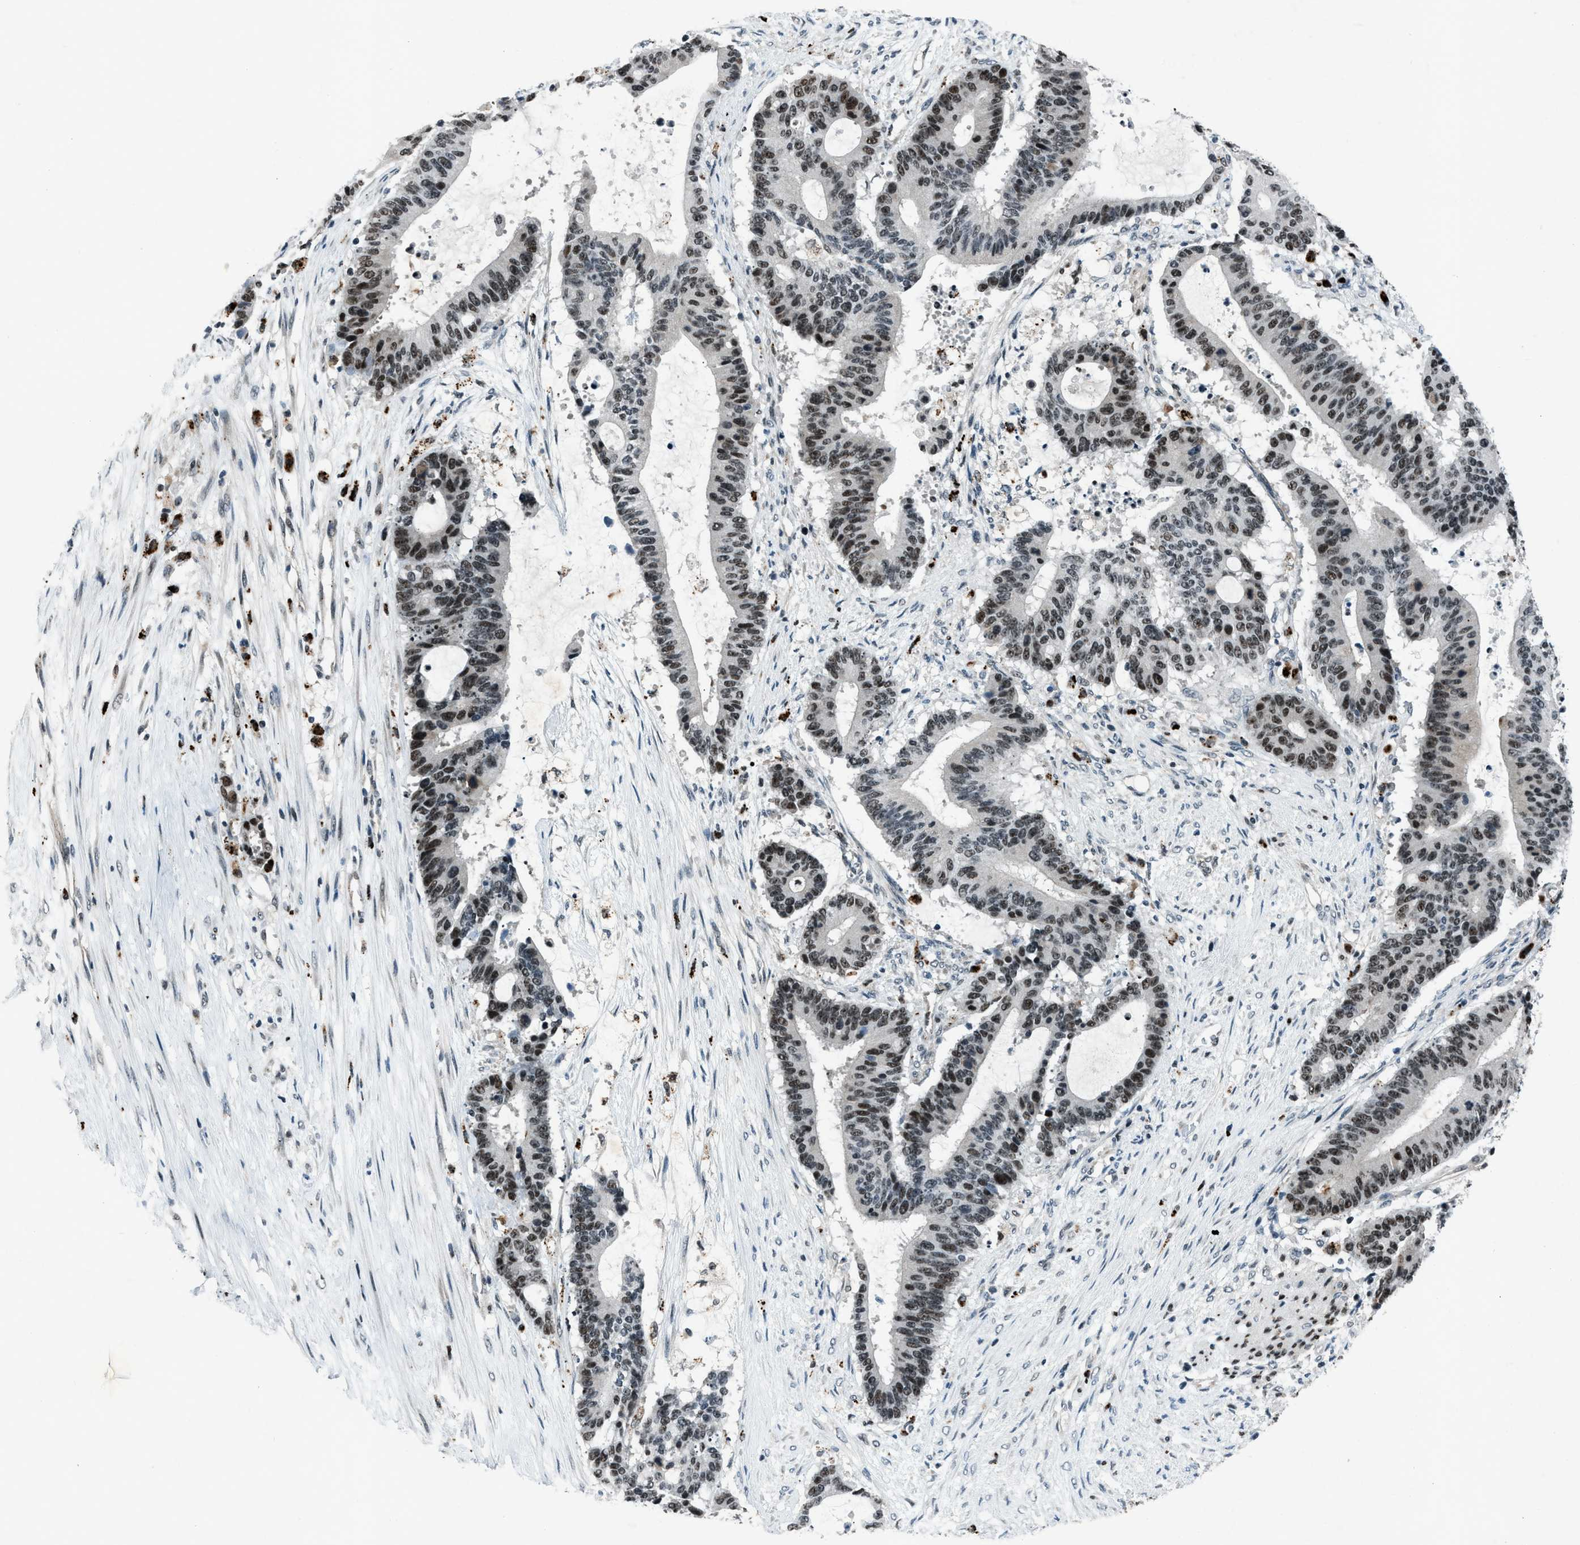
{"staining": {"intensity": "moderate", "quantity": ">75%", "location": "nuclear"}, "tissue": "liver cancer", "cell_type": "Tumor cells", "image_type": "cancer", "snomed": [{"axis": "morphology", "description": "Cholangiocarcinoma"}, {"axis": "topography", "description": "Liver"}], "caption": "Protein staining exhibits moderate nuclear positivity in about >75% of tumor cells in cholangiocarcinoma (liver).", "gene": "ADCY1", "patient": {"sex": "female", "age": 73}}